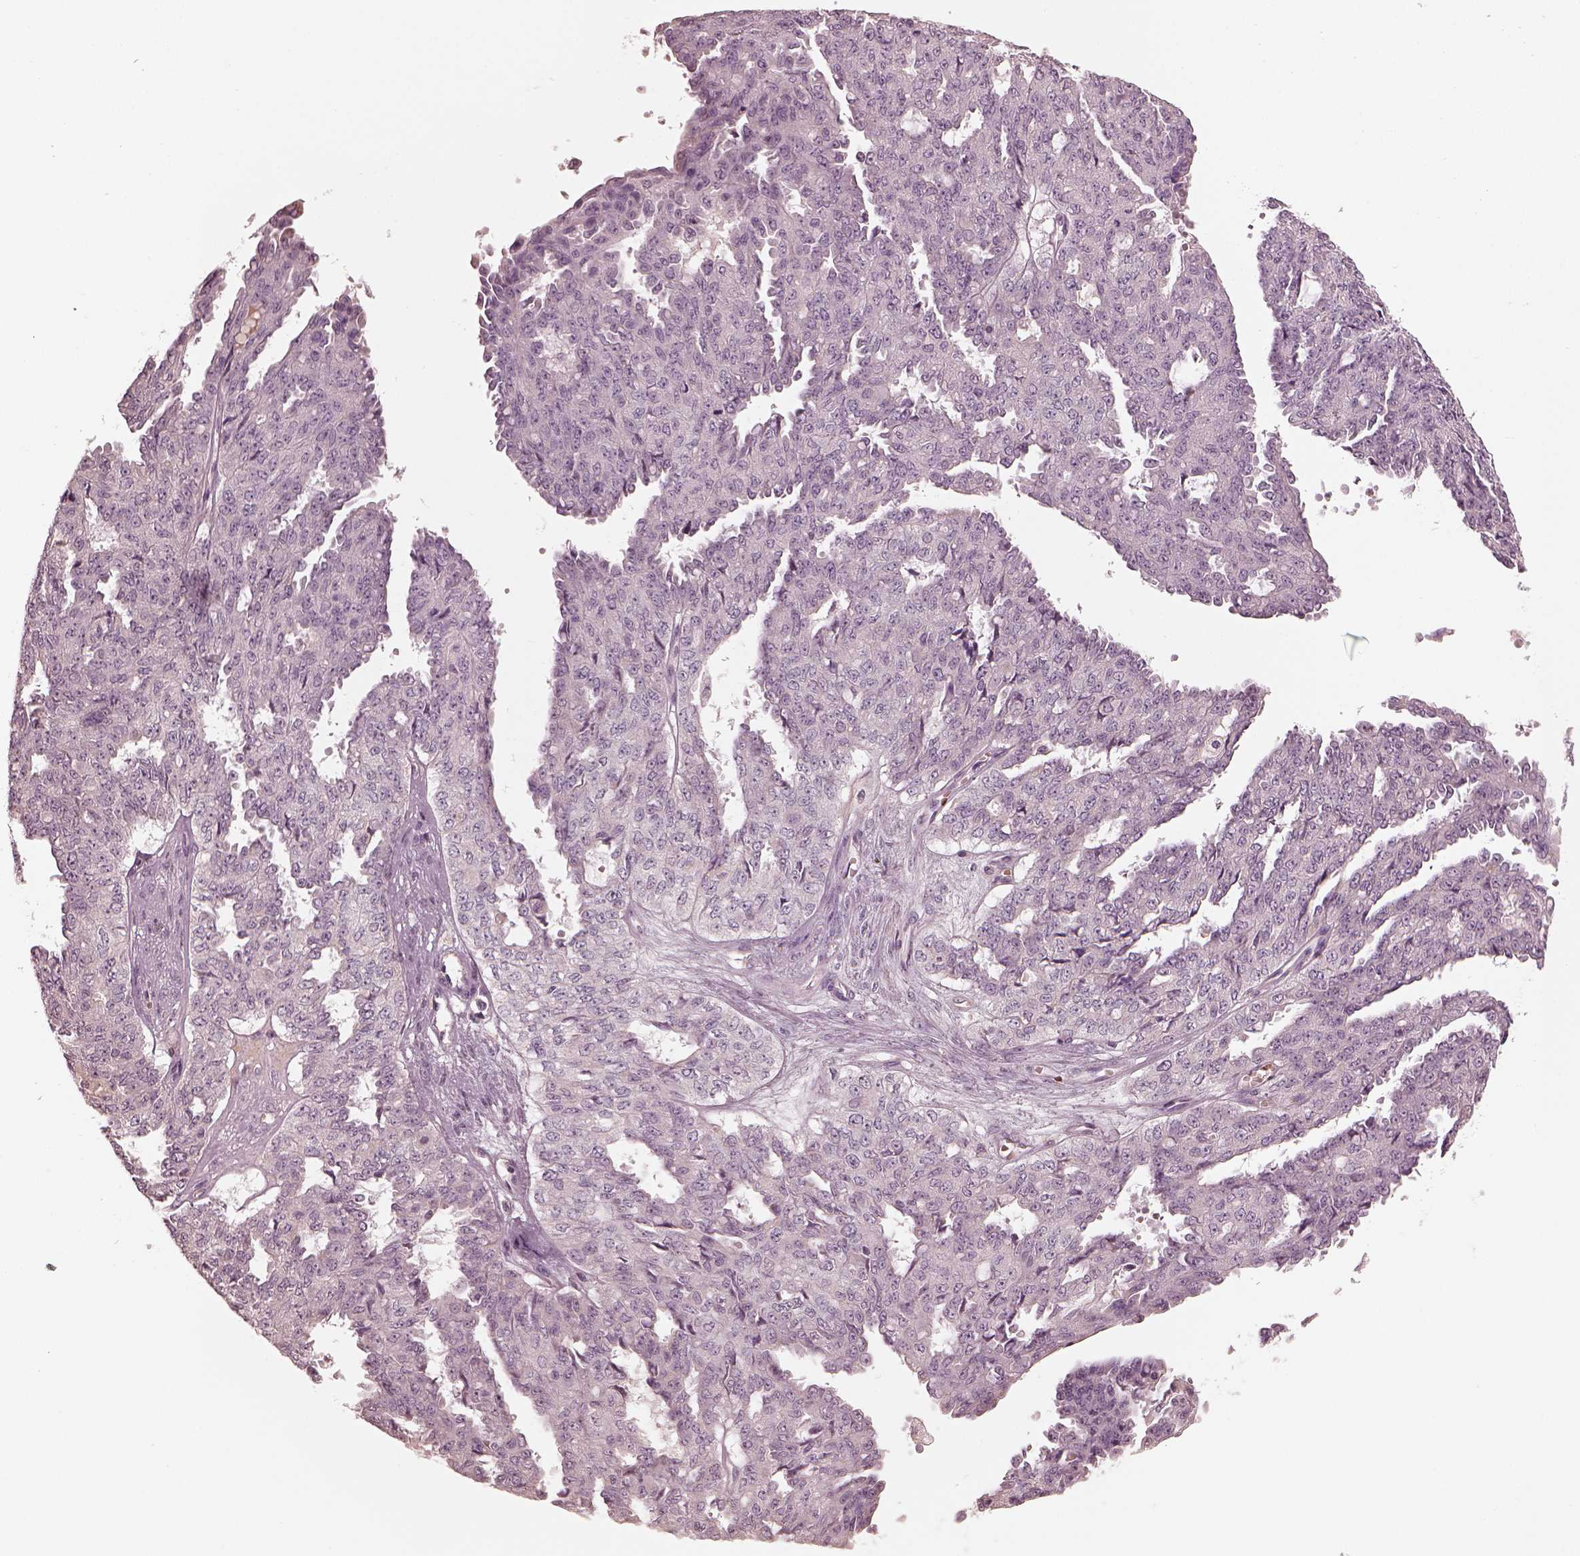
{"staining": {"intensity": "negative", "quantity": "none", "location": "none"}, "tissue": "ovarian cancer", "cell_type": "Tumor cells", "image_type": "cancer", "snomed": [{"axis": "morphology", "description": "Cystadenocarcinoma, serous, NOS"}, {"axis": "topography", "description": "Ovary"}], "caption": "A micrograph of serous cystadenocarcinoma (ovarian) stained for a protein displays no brown staining in tumor cells.", "gene": "ANKLE1", "patient": {"sex": "female", "age": 71}}